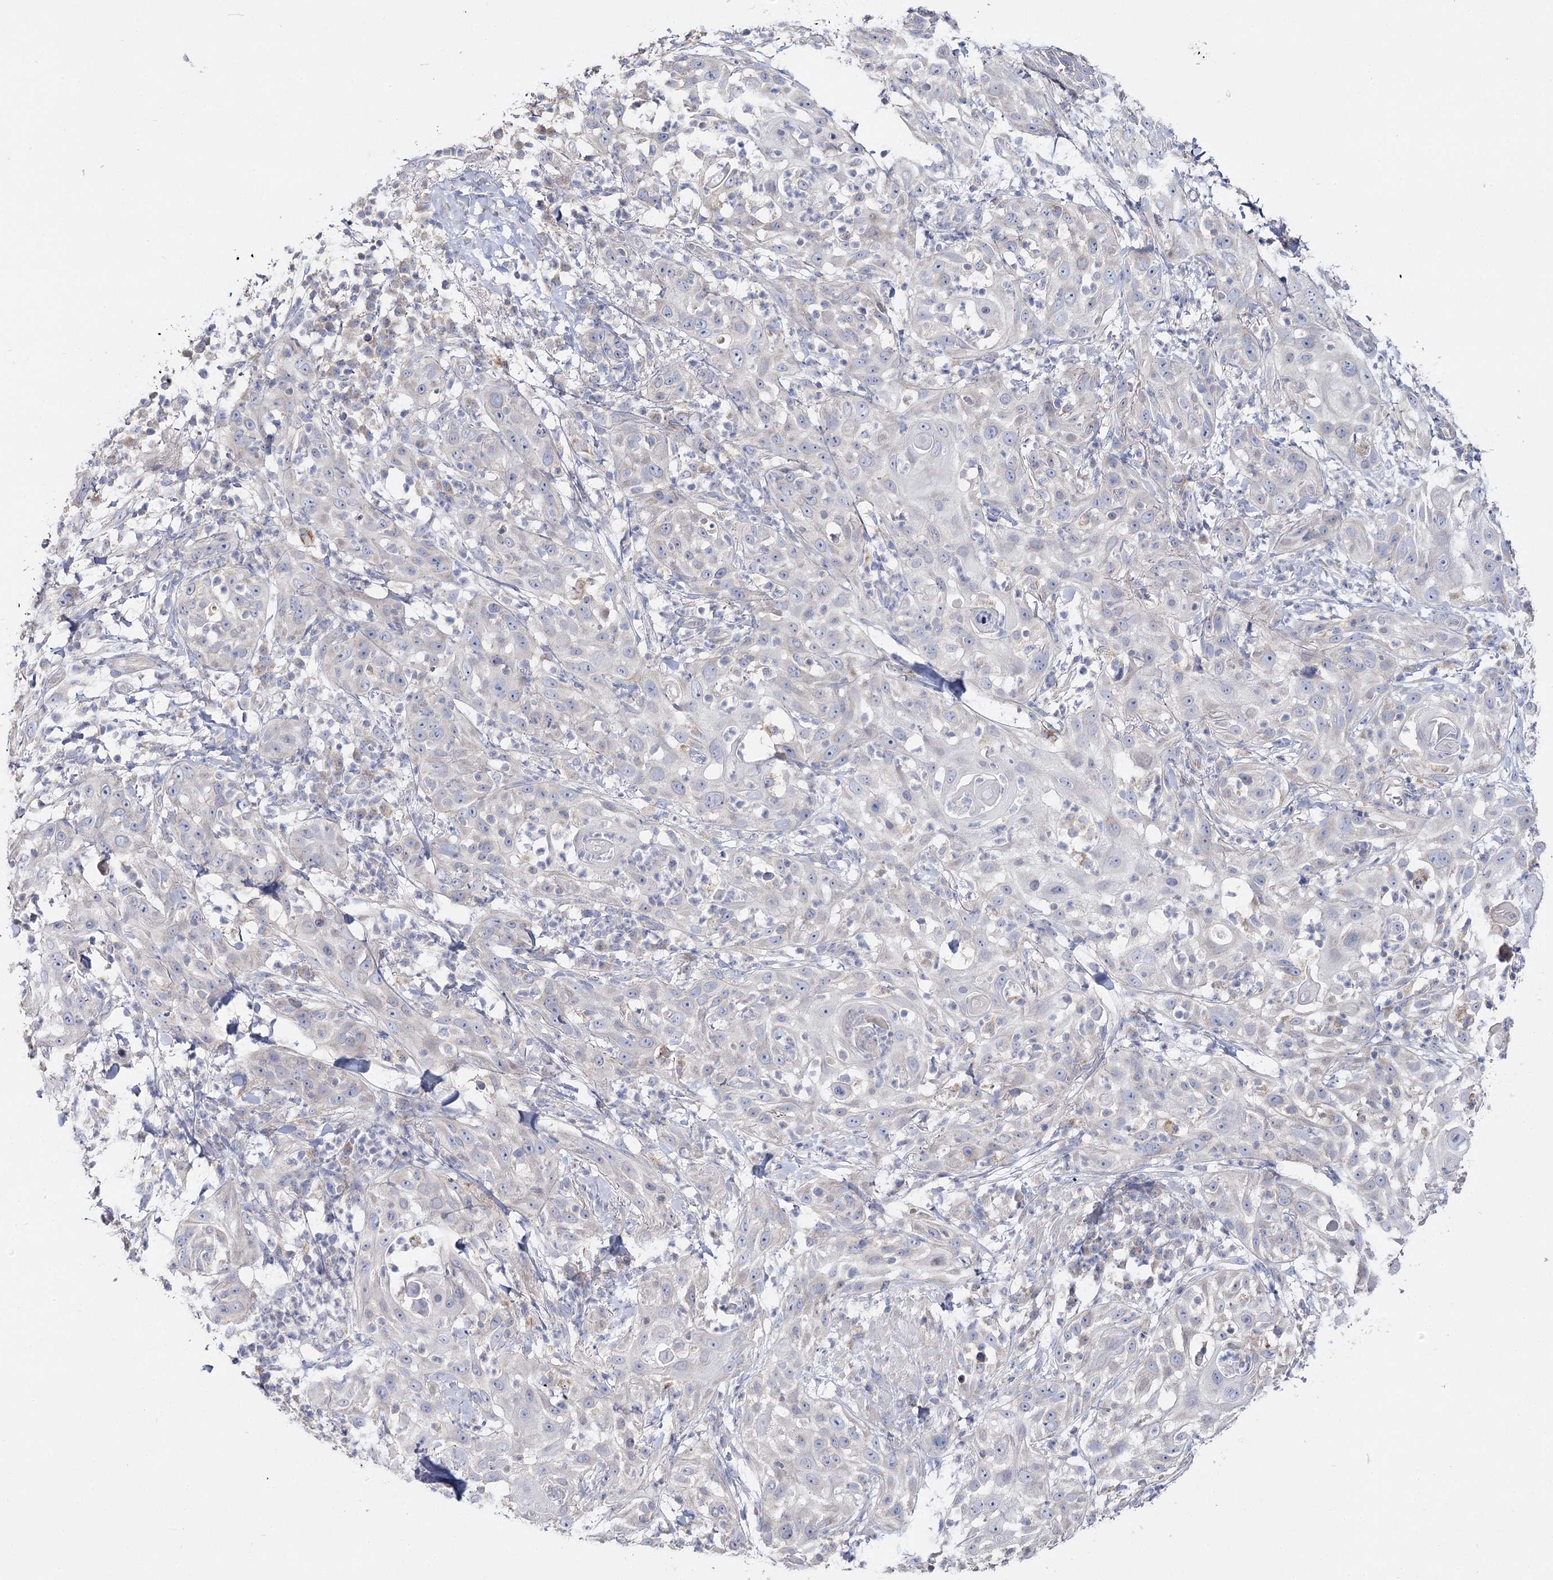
{"staining": {"intensity": "negative", "quantity": "none", "location": "none"}, "tissue": "skin cancer", "cell_type": "Tumor cells", "image_type": "cancer", "snomed": [{"axis": "morphology", "description": "Squamous cell carcinoma, NOS"}, {"axis": "topography", "description": "Skin"}], "caption": "Immunohistochemical staining of skin squamous cell carcinoma shows no significant staining in tumor cells.", "gene": "TMEM187", "patient": {"sex": "female", "age": 44}}